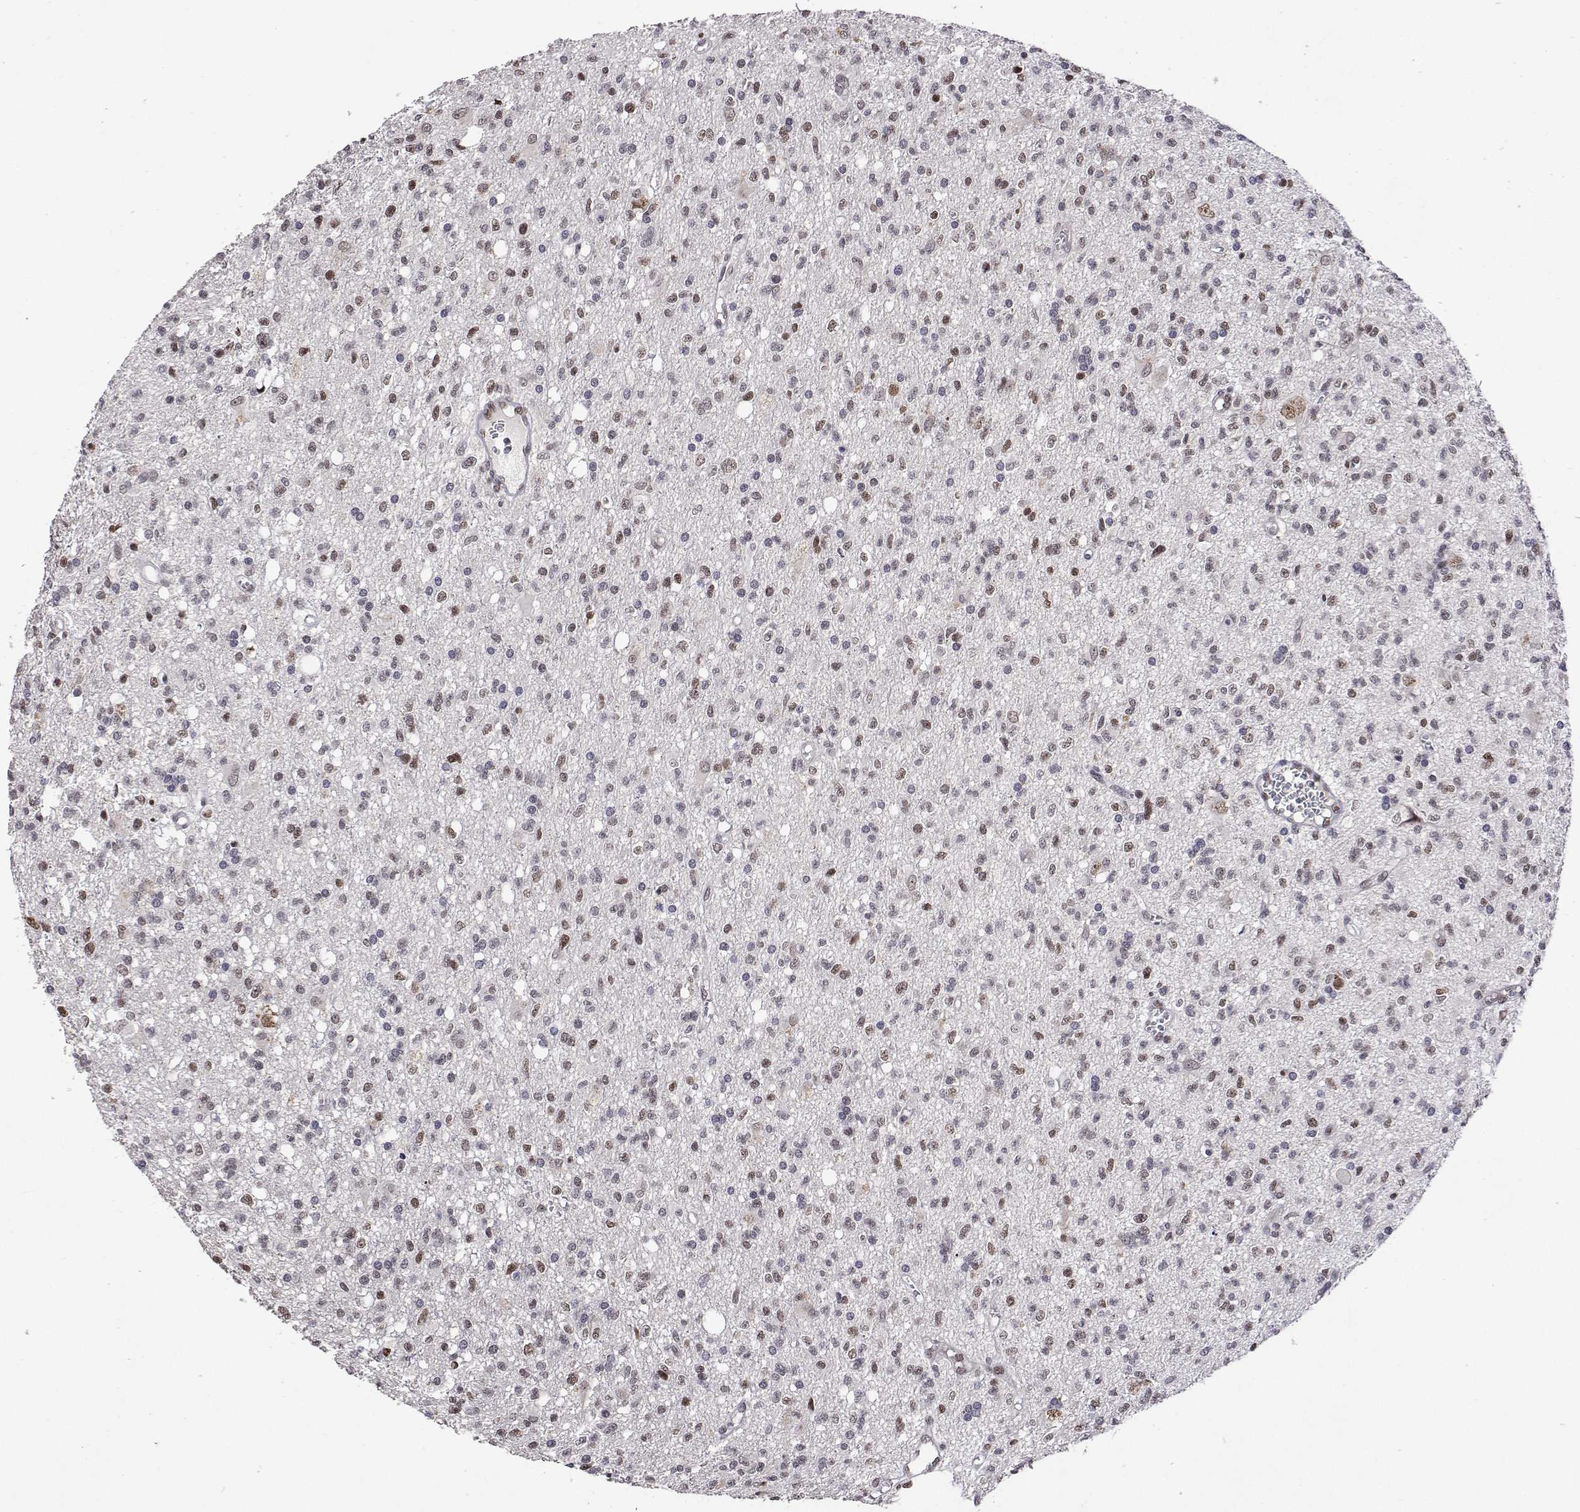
{"staining": {"intensity": "weak", "quantity": "25%-75%", "location": "nuclear"}, "tissue": "glioma", "cell_type": "Tumor cells", "image_type": "cancer", "snomed": [{"axis": "morphology", "description": "Glioma, malignant, Low grade"}, {"axis": "topography", "description": "Brain"}], "caption": "This micrograph exhibits immunohistochemistry staining of human glioma, with low weak nuclear positivity in about 25%-75% of tumor cells.", "gene": "HNRNPA0", "patient": {"sex": "male", "age": 64}}